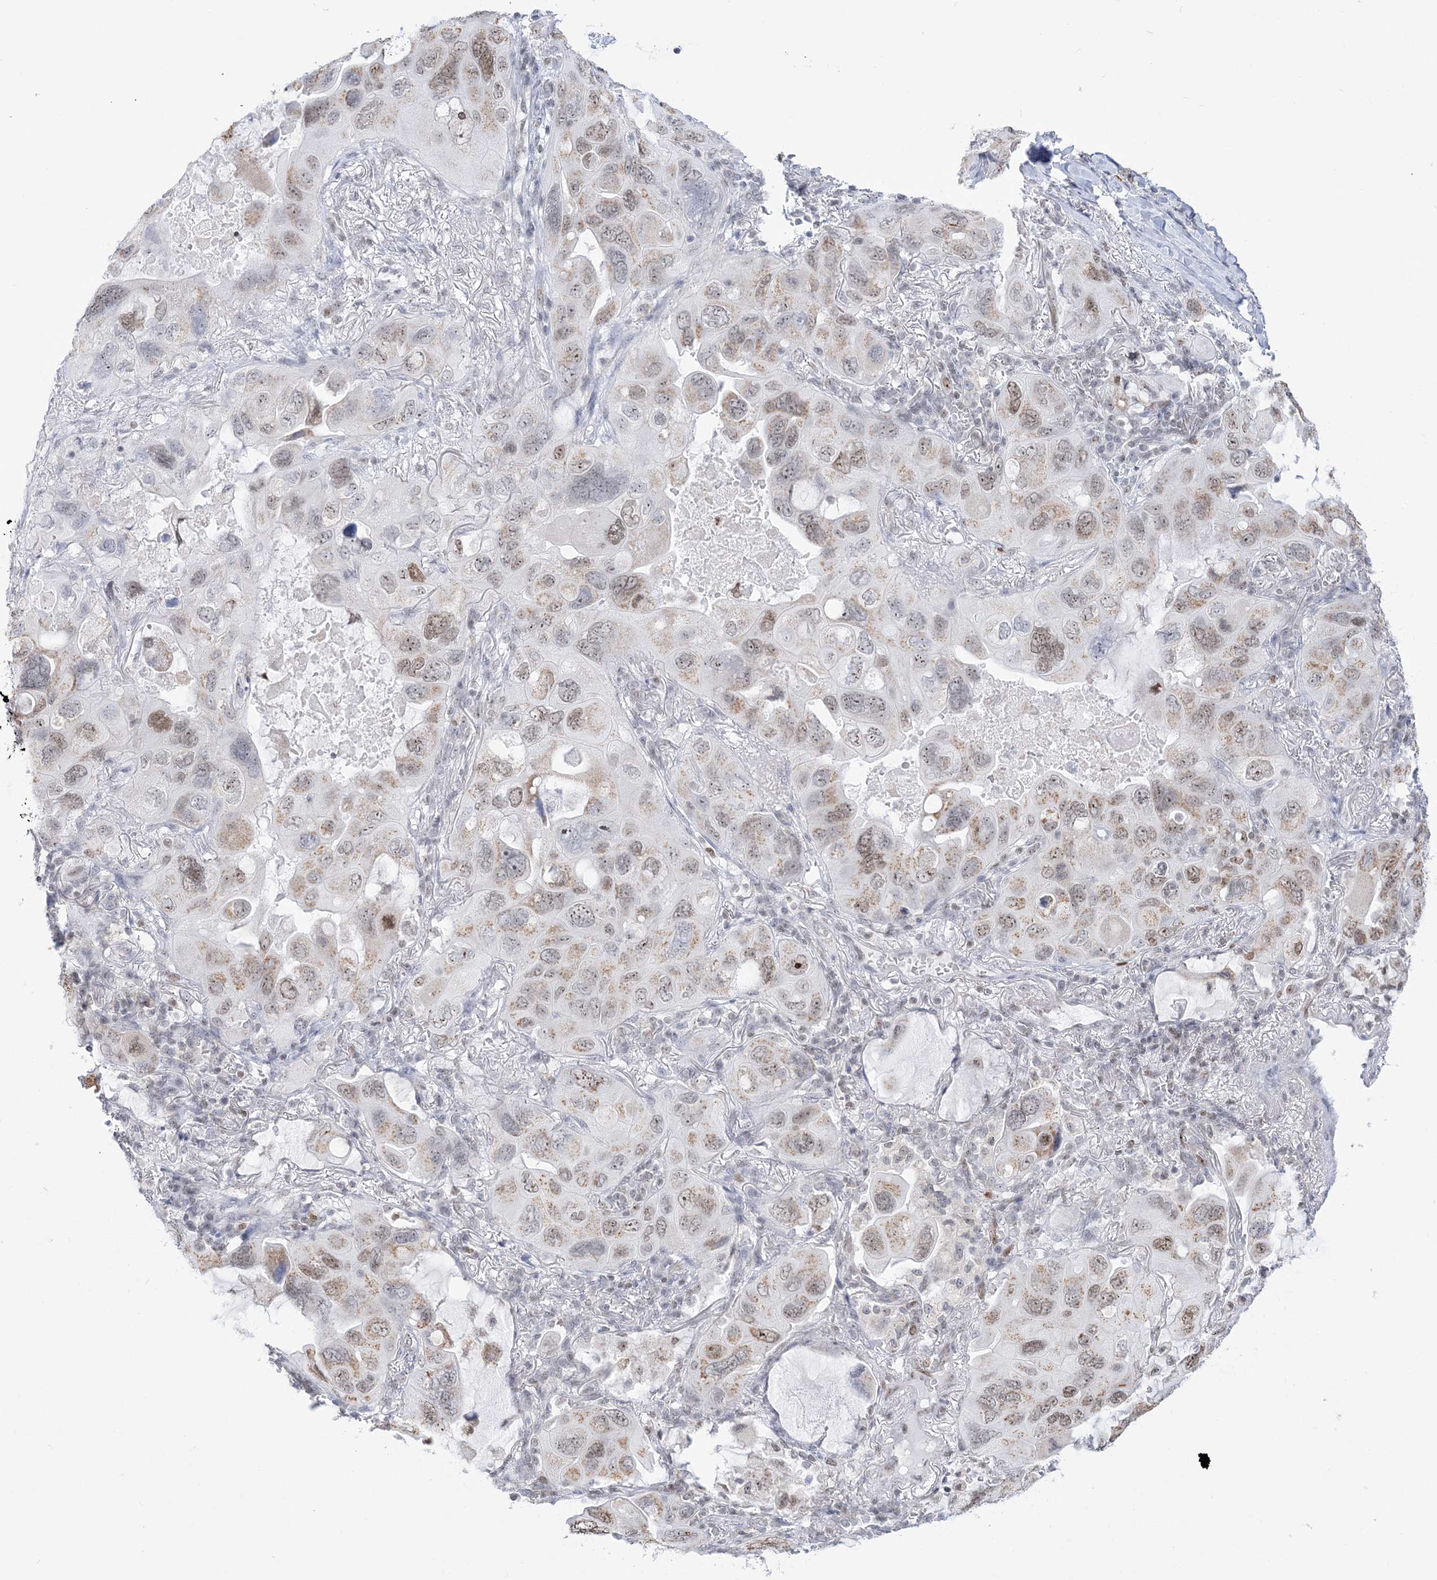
{"staining": {"intensity": "moderate", "quantity": "25%-75%", "location": "nuclear"}, "tissue": "lung cancer", "cell_type": "Tumor cells", "image_type": "cancer", "snomed": [{"axis": "morphology", "description": "Squamous cell carcinoma, NOS"}, {"axis": "topography", "description": "Lung"}], "caption": "Moderate nuclear protein staining is seen in about 25%-75% of tumor cells in lung cancer (squamous cell carcinoma).", "gene": "DDX21", "patient": {"sex": "female", "age": 73}}